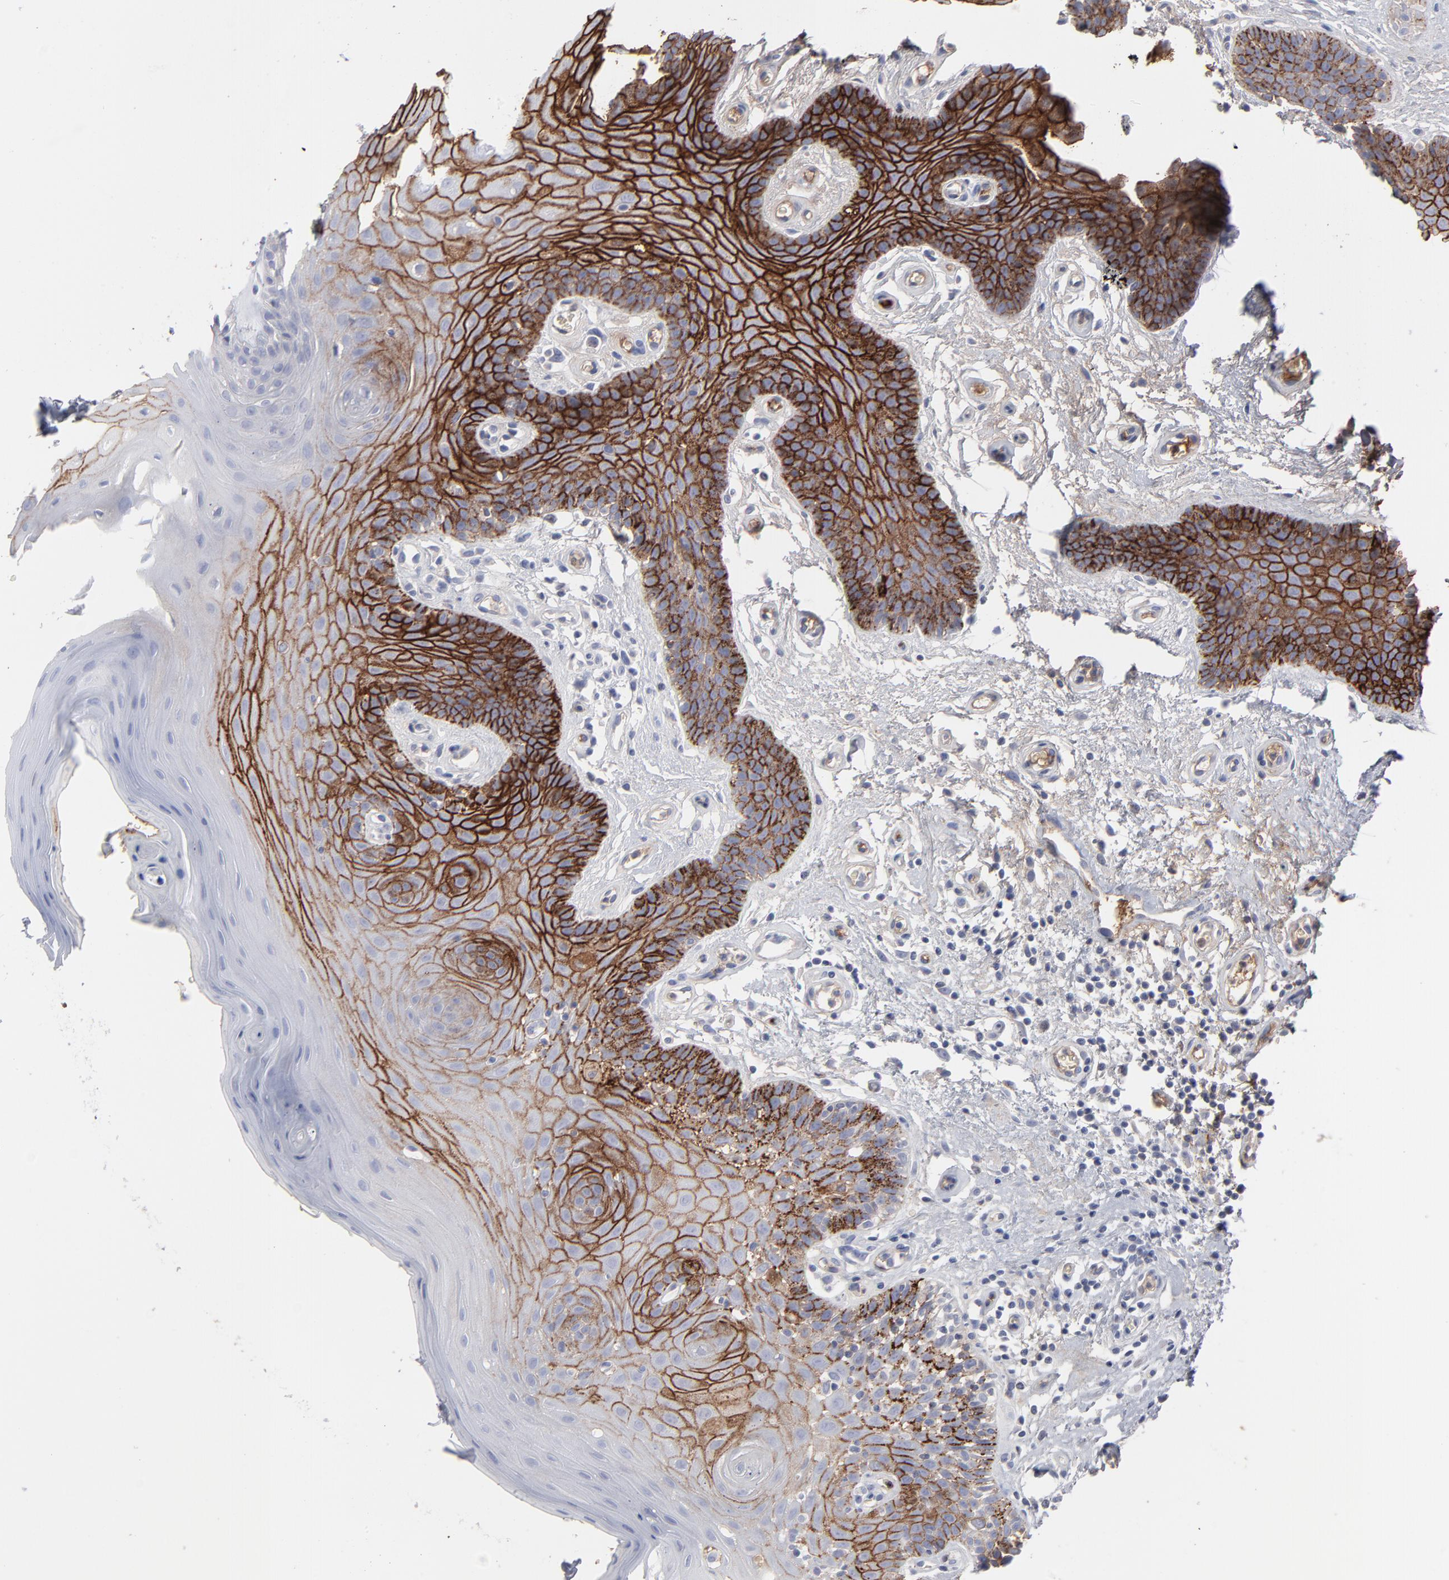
{"staining": {"intensity": "strong", "quantity": ">75%", "location": "cytoplasmic/membranous"}, "tissue": "oral mucosa", "cell_type": "Squamous epithelial cells", "image_type": "normal", "snomed": [{"axis": "morphology", "description": "Normal tissue, NOS"}, {"axis": "morphology", "description": "Squamous cell carcinoma, NOS"}, {"axis": "topography", "description": "Skeletal muscle"}, {"axis": "topography", "description": "Oral tissue"}, {"axis": "topography", "description": "Head-Neck"}], "caption": "Immunohistochemical staining of normal human oral mucosa displays strong cytoplasmic/membranous protein staining in approximately >75% of squamous epithelial cells.", "gene": "CCR3", "patient": {"sex": "male", "age": 71}}